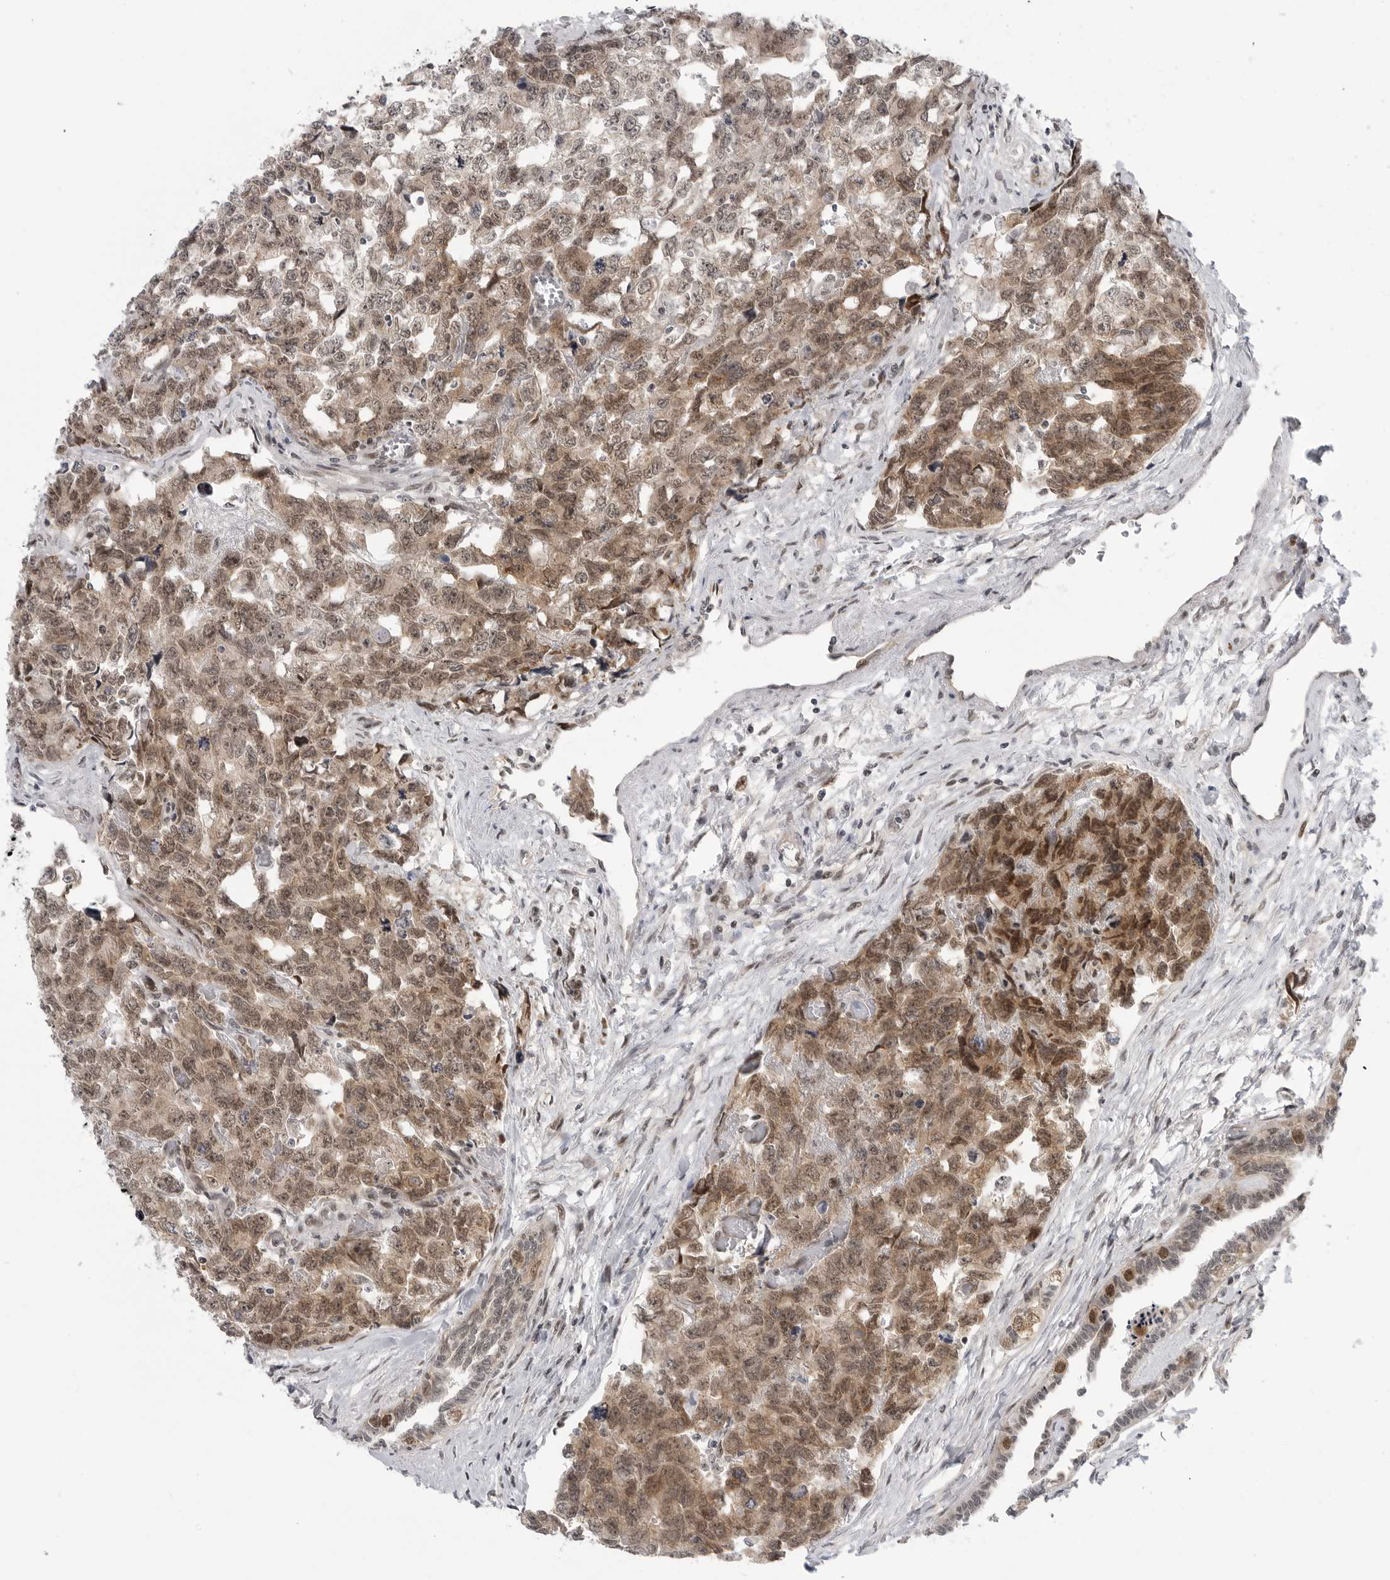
{"staining": {"intensity": "moderate", "quantity": ">75%", "location": "cytoplasmic/membranous,nuclear"}, "tissue": "testis cancer", "cell_type": "Tumor cells", "image_type": "cancer", "snomed": [{"axis": "morphology", "description": "Carcinoma, Embryonal, NOS"}, {"axis": "topography", "description": "Testis"}], "caption": "This photomicrograph exhibits IHC staining of human testis cancer (embryonal carcinoma), with medium moderate cytoplasmic/membranous and nuclear staining in about >75% of tumor cells.", "gene": "CEP295NL", "patient": {"sex": "male", "age": 31}}